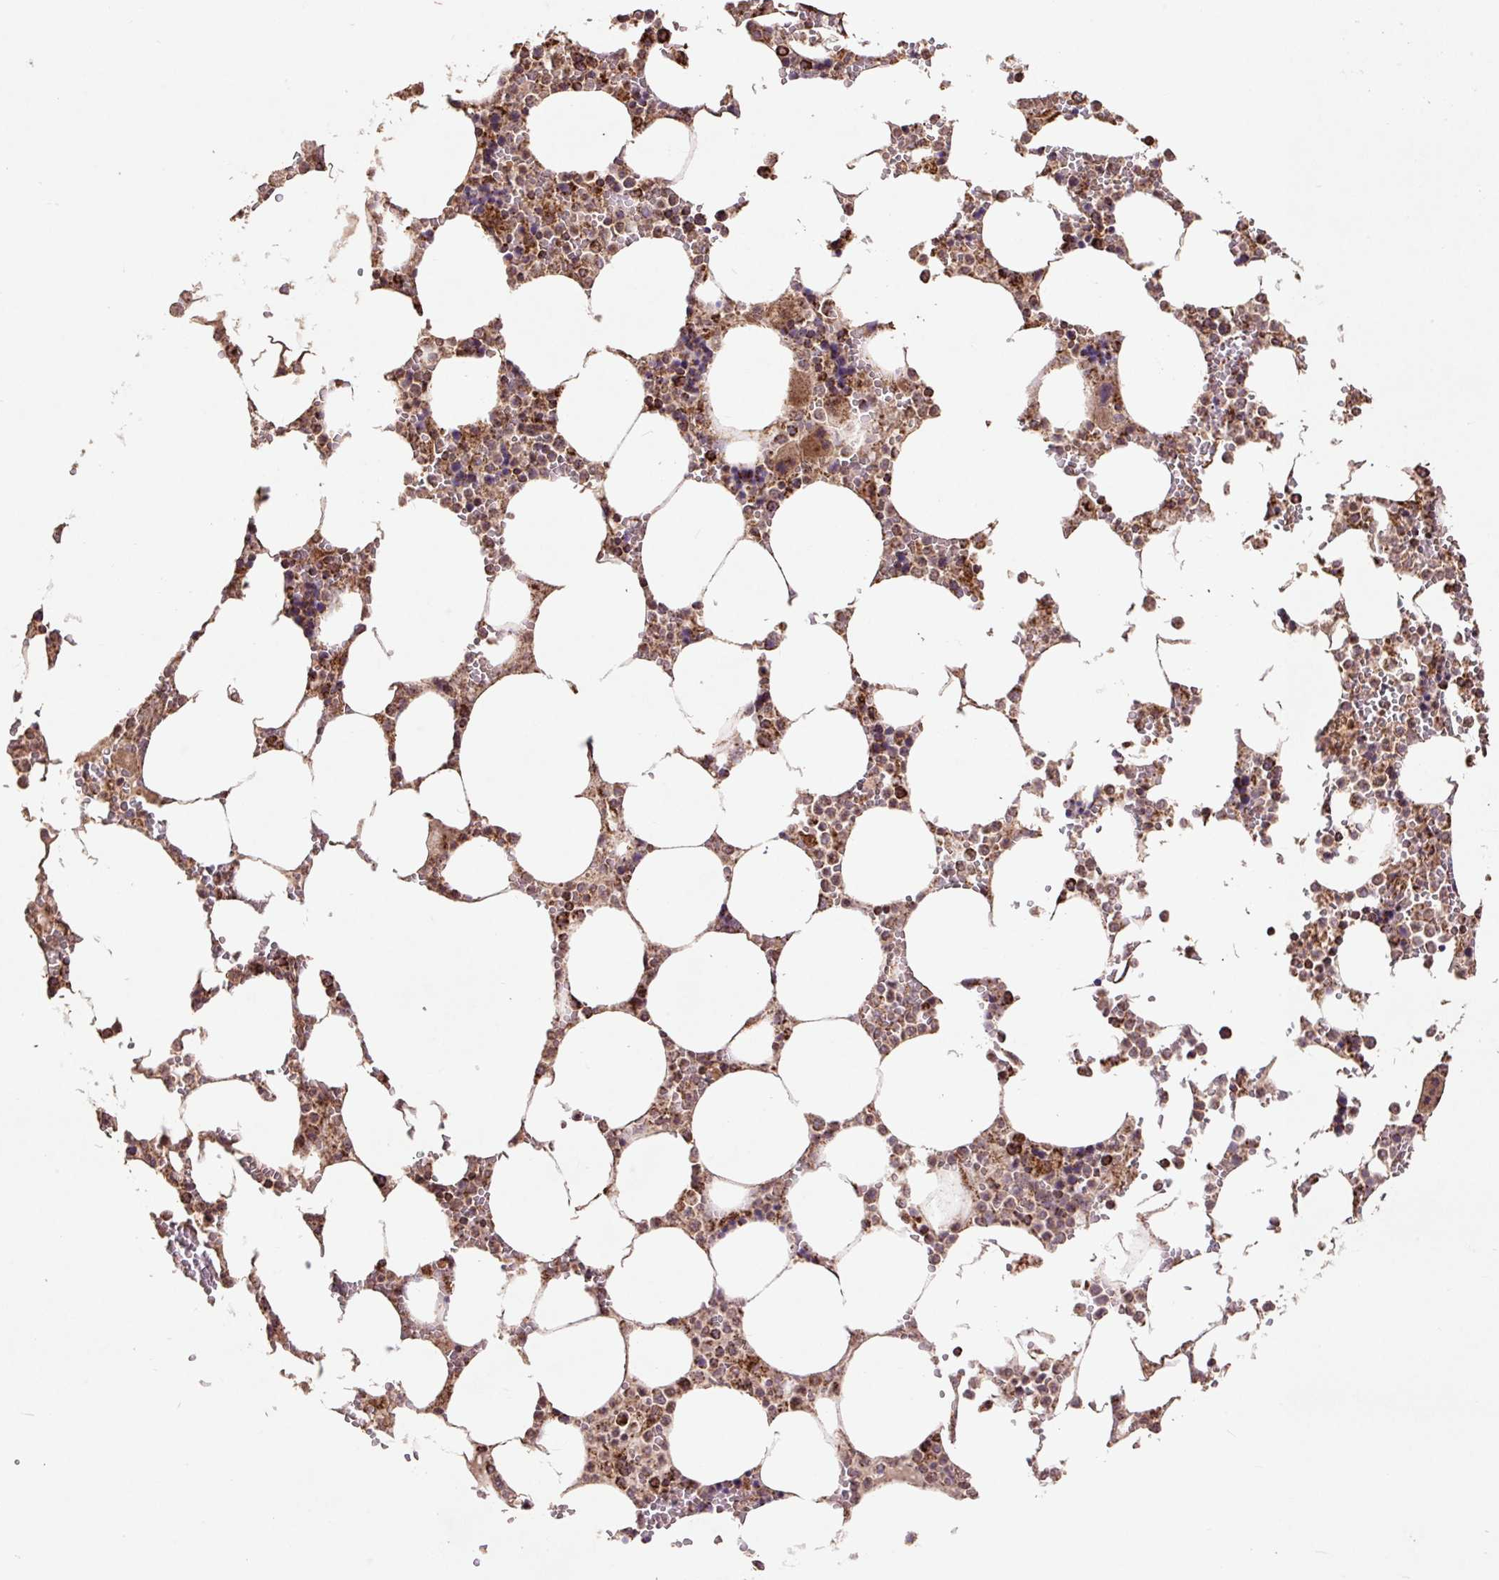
{"staining": {"intensity": "strong", "quantity": "25%-75%", "location": "cytoplasmic/membranous"}, "tissue": "bone marrow", "cell_type": "Hematopoietic cells", "image_type": "normal", "snomed": [{"axis": "morphology", "description": "Normal tissue, NOS"}, {"axis": "topography", "description": "Bone marrow"}], "caption": "Hematopoietic cells demonstrate high levels of strong cytoplasmic/membranous positivity in about 25%-75% of cells in unremarkable bone marrow.", "gene": "ATP5F1A", "patient": {"sex": "male", "age": 64}}